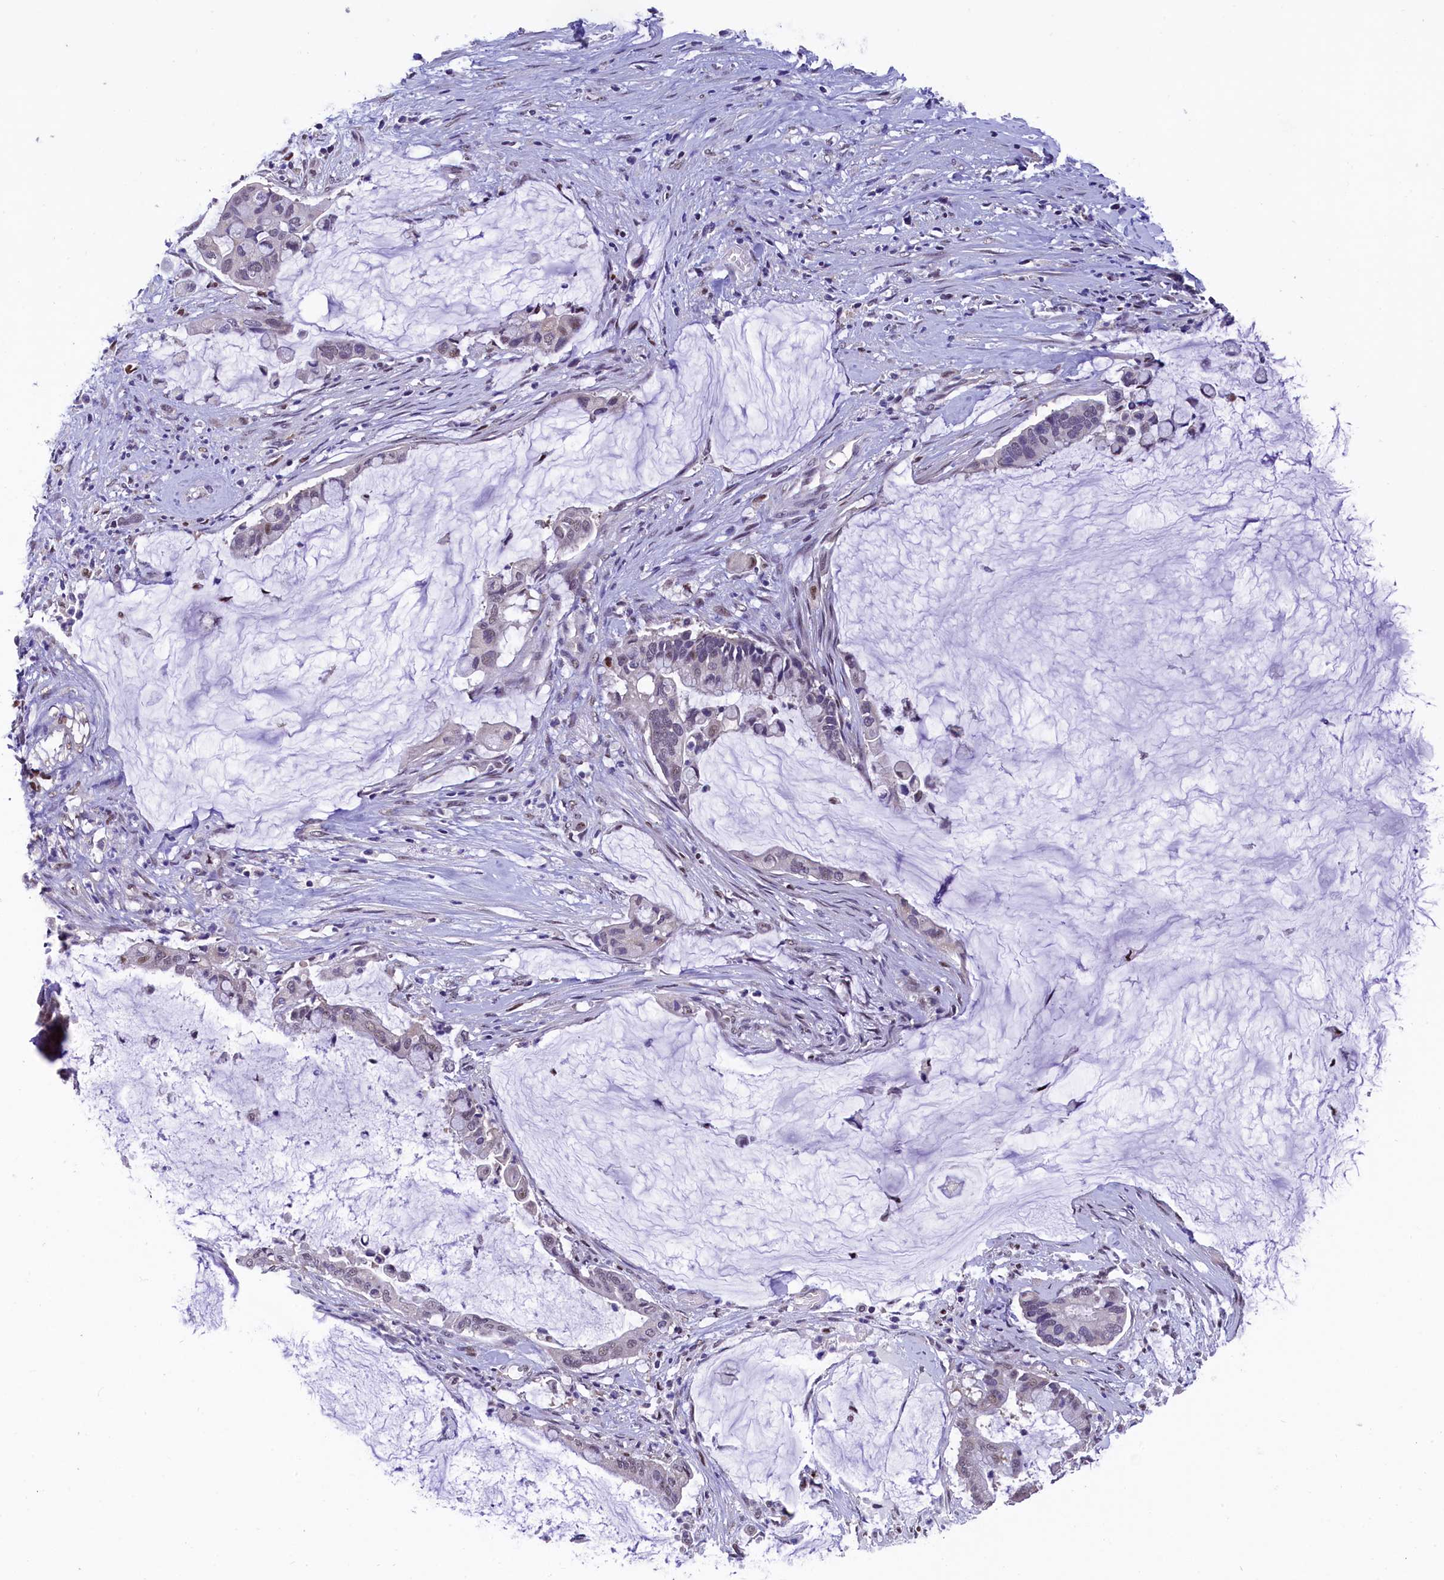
{"staining": {"intensity": "weak", "quantity": "<25%", "location": "nuclear"}, "tissue": "pancreatic cancer", "cell_type": "Tumor cells", "image_type": "cancer", "snomed": [{"axis": "morphology", "description": "Adenocarcinoma, NOS"}, {"axis": "topography", "description": "Pancreas"}], "caption": "IHC of adenocarcinoma (pancreatic) reveals no positivity in tumor cells.", "gene": "HECTD4", "patient": {"sex": "male", "age": 41}}